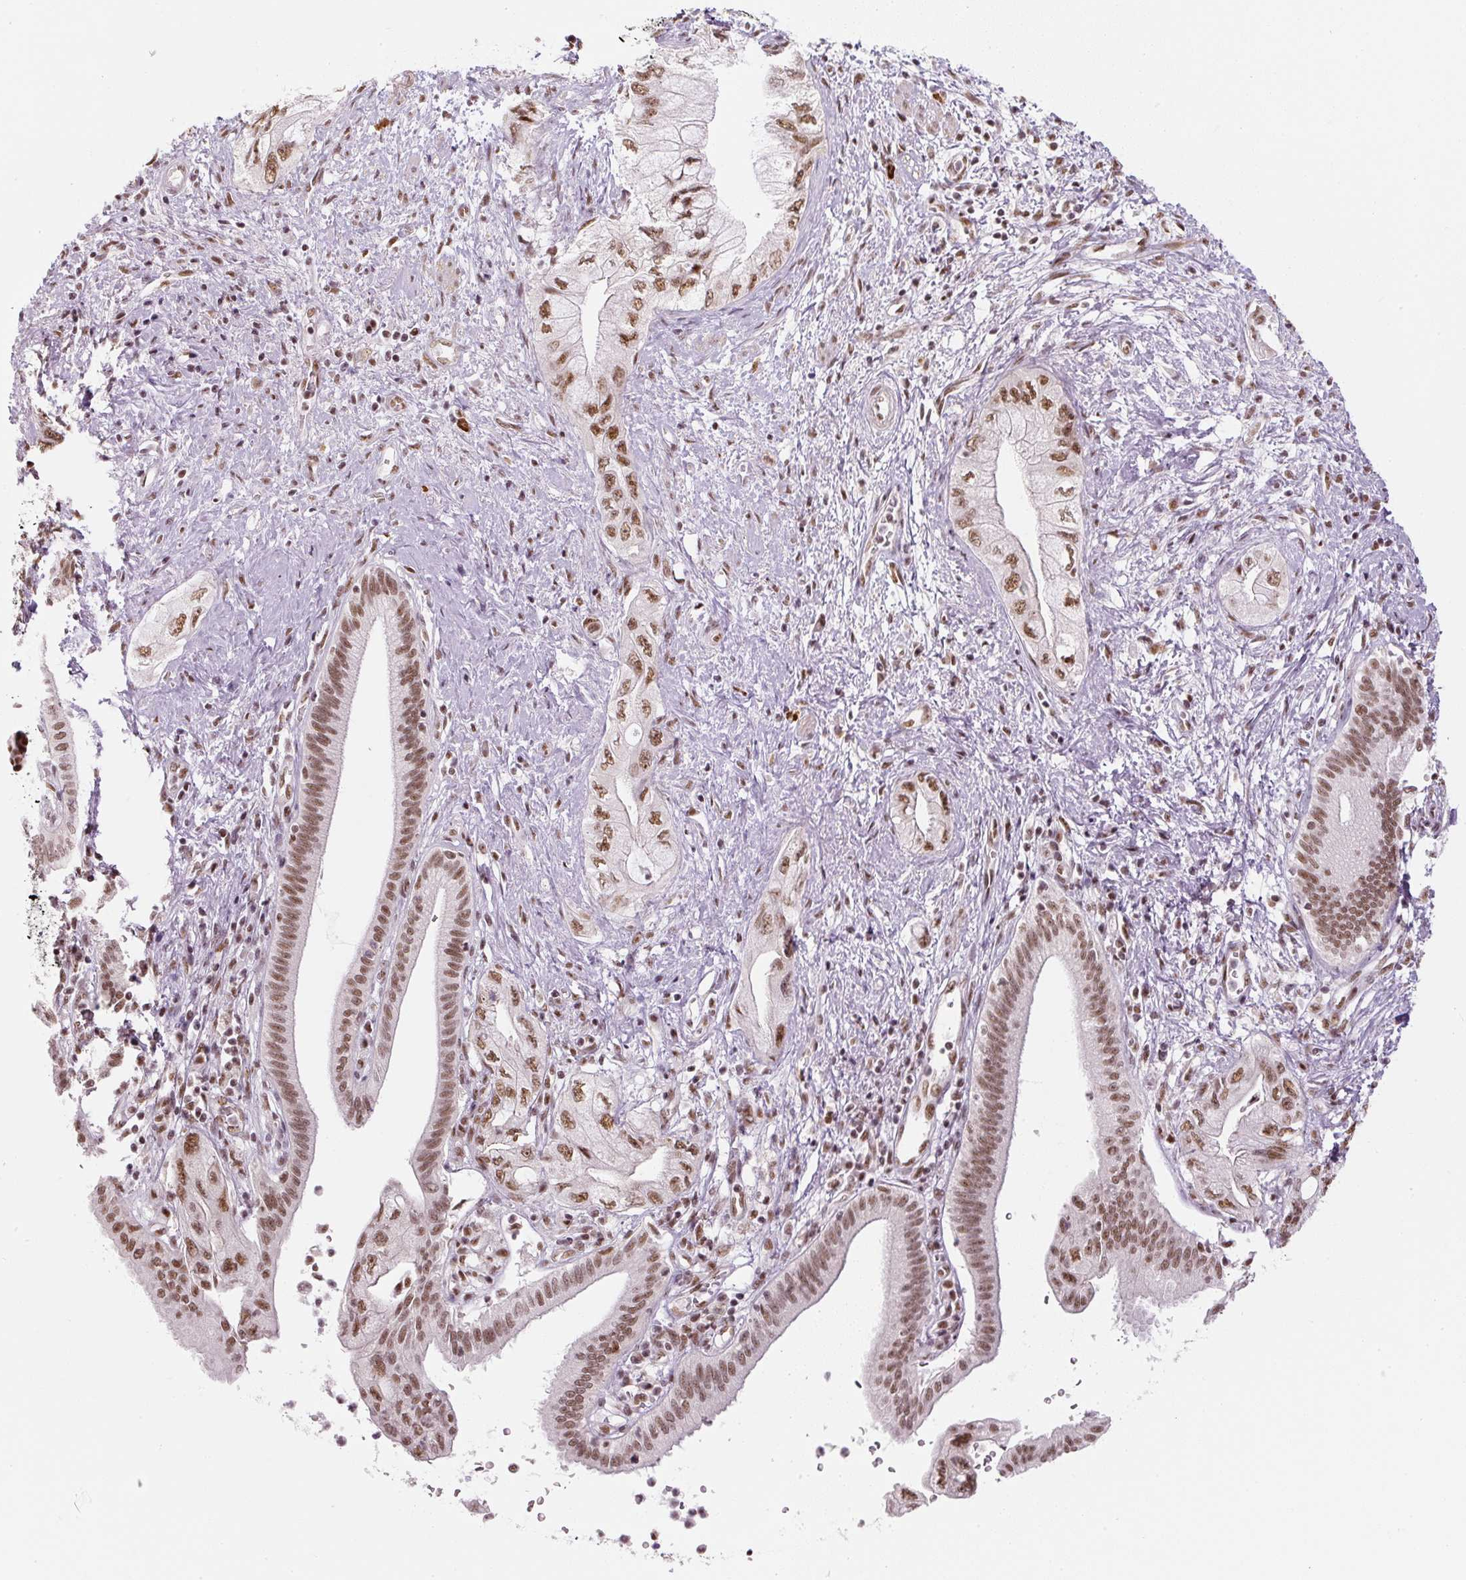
{"staining": {"intensity": "strong", "quantity": ">75%", "location": "nuclear"}, "tissue": "pancreatic cancer", "cell_type": "Tumor cells", "image_type": "cancer", "snomed": [{"axis": "morphology", "description": "Adenocarcinoma, NOS"}, {"axis": "topography", "description": "Pancreas"}], "caption": "The photomicrograph demonstrates a brown stain indicating the presence of a protein in the nuclear of tumor cells in pancreatic cancer (adenocarcinoma). The staining was performed using DAB (3,3'-diaminobenzidine), with brown indicating positive protein expression. Nuclei are stained blue with hematoxylin.", "gene": "U2AF2", "patient": {"sex": "female", "age": 73}}